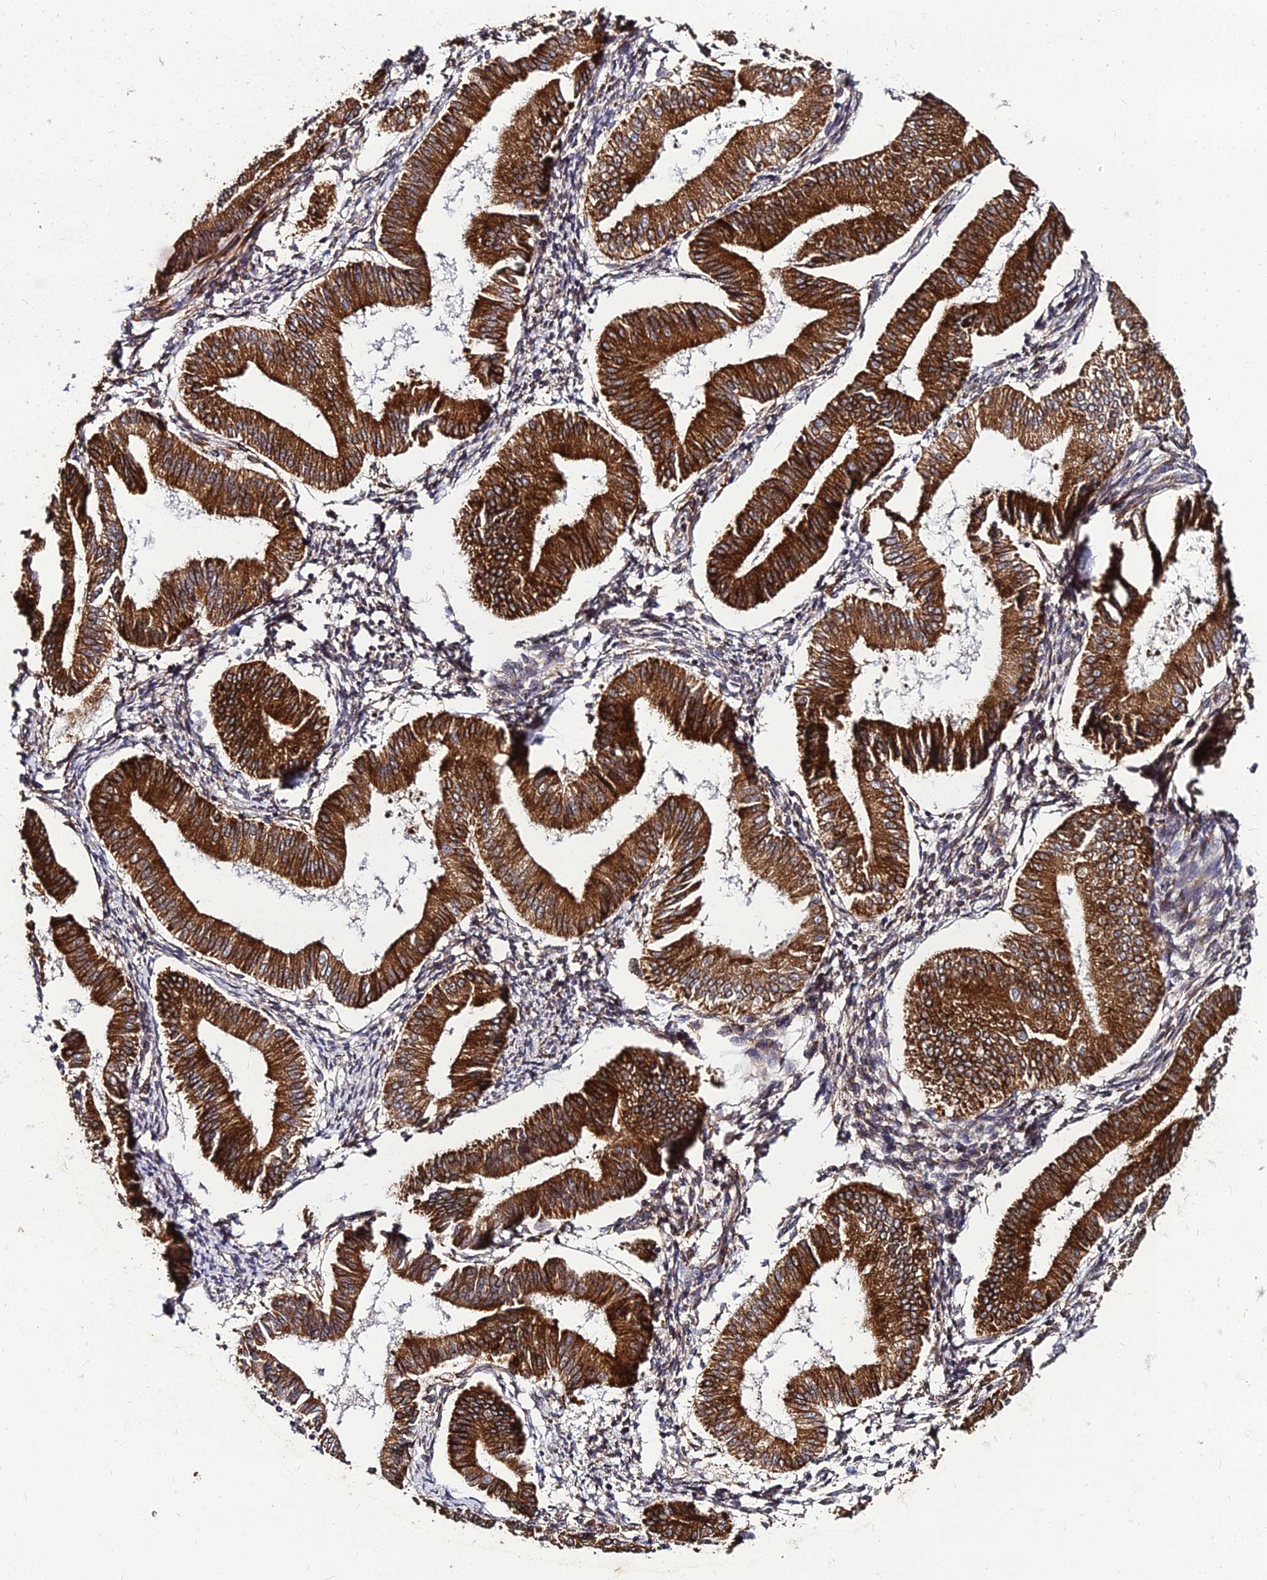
{"staining": {"intensity": "moderate", "quantity": "25%-75%", "location": "cytoplasmic/membranous"}, "tissue": "endometrium", "cell_type": "Cells in endometrial stroma", "image_type": "normal", "snomed": [{"axis": "morphology", "description": "Normal tissue, NOS"}, {"axis": "topography", "description": "Endometrium"}], "caption": "A micrograph of human endometrium stained for a protein demonstrates moderate cytoplasmic/membranous brown staining in cells in endometrial stroma.", "gene": "PDE4D", "patient": {"sex": "female", "age": 39}}